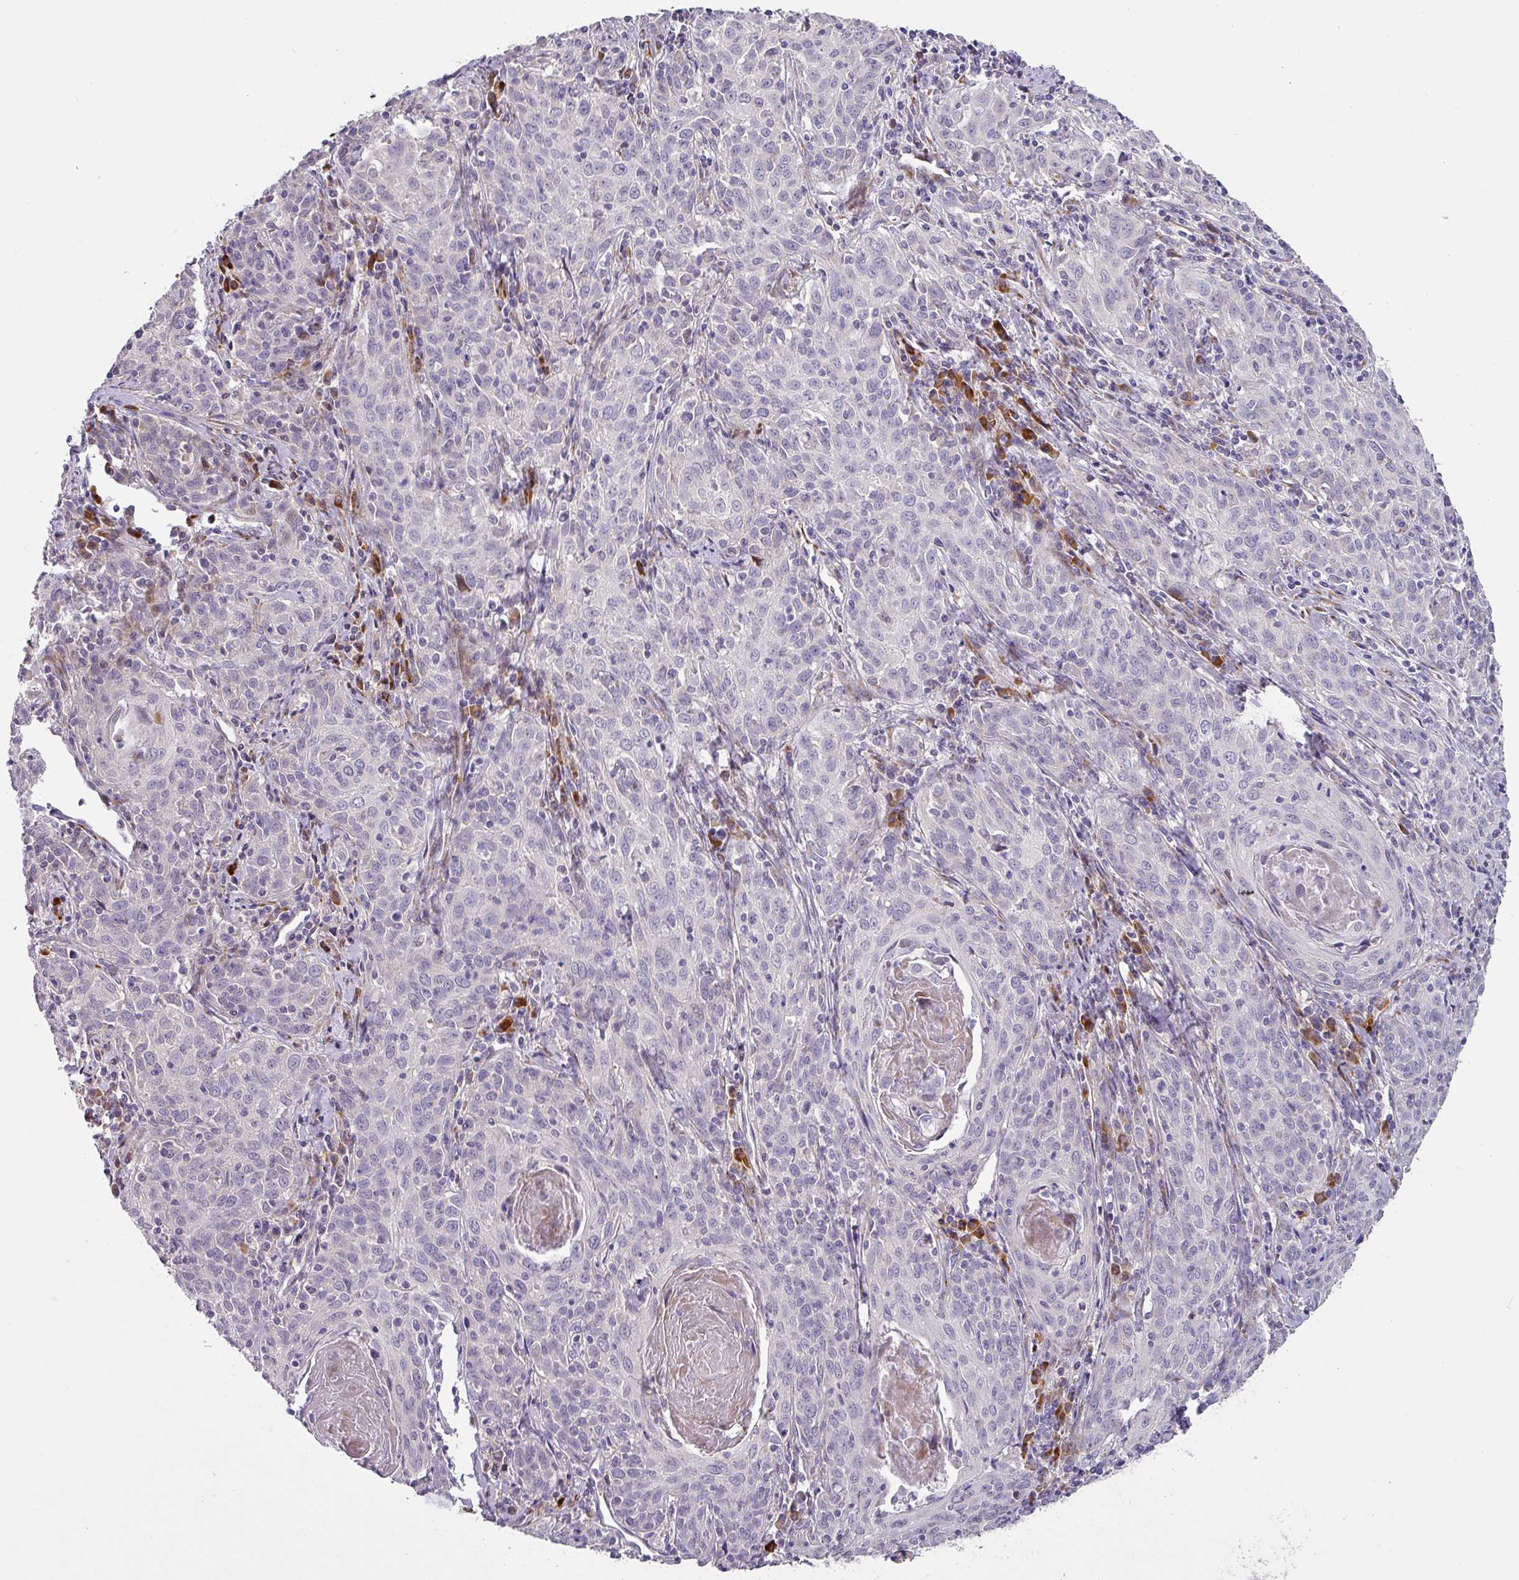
{"staining": {"intensity": "negative", "quantity": "none", "location": "none"}, "tissue": "cervical cancer", "cell_type": "Tumor cells", "image_type": "cancer", "snomed": [{"axis": "morphology", "description": "Squamous cell carcinoma, NOS"}, {"axis": "topography", "description": "Cervix"}], "caption": "Immunohistochemistry of squamous cell carcinoma (cervical) displays no positivity in tumor cells.", "gene": "KLHL3", "patient": {"sex": "female", "age": 57}}